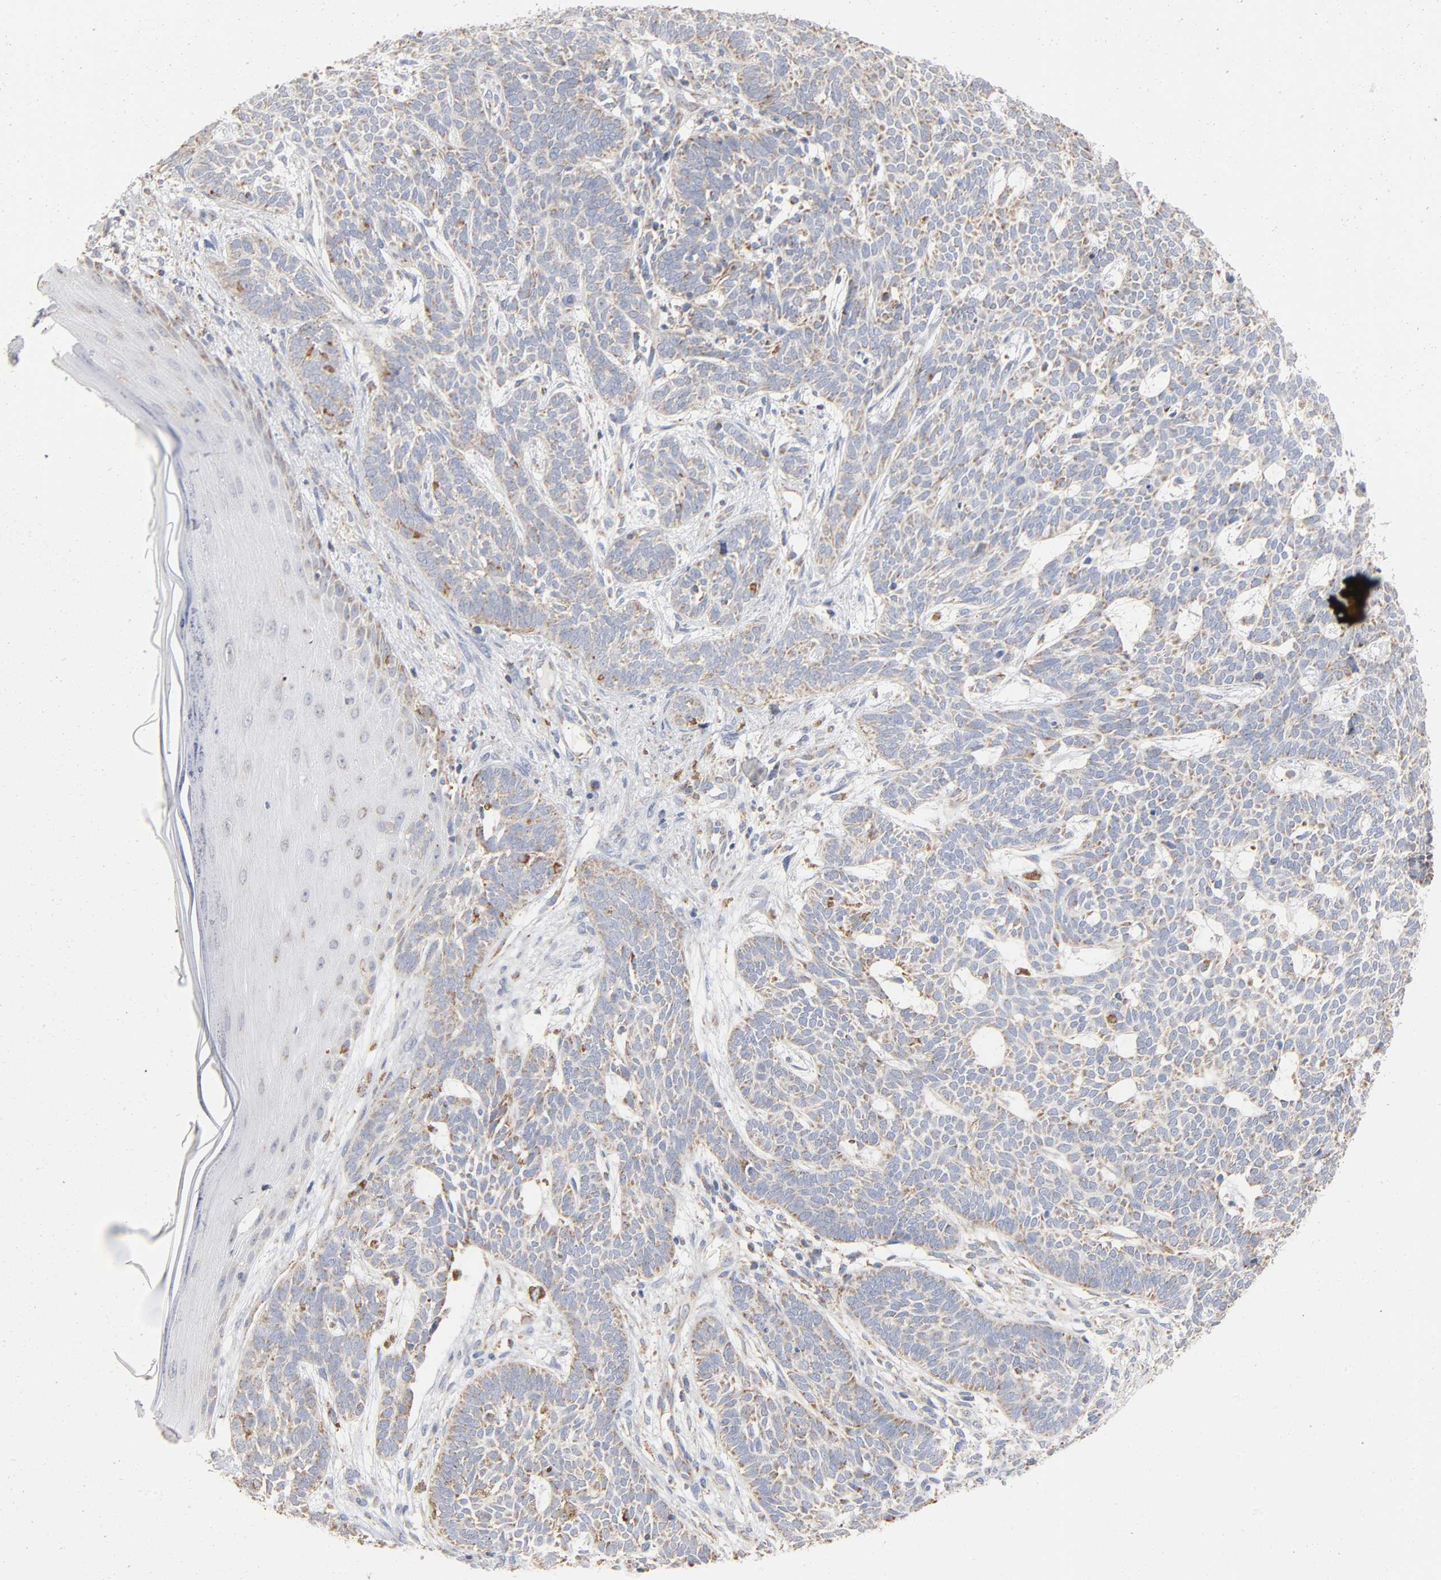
{"staining": {"intensity": "moderate", "quantity": "25%-75%", "location": "cytoplasmic/membranous"}, "tissue": "skin cancer", "cell_type": "Tumor cells", "image_type": "cancer", "snomed": [{"axis": "morphology", "description": "Normal tissue, NOS"}, {"axis": "morphology", "description": "Basal cell carcinoma"}, {"axis": "topography", "description": "Skin"}], "caption": "Skin basal cell carcinoma stained with immunohistochemistry (IHC) displays moderate cytoplasmic/membranous staining in about 25%-75% of tumor cells. (DAB (3,3'-diaminobenzidine) = brown stain, brightfield microscopy at high magnification).", "gene": "UQCRC1", "patient": {"sex": "male", "age": 87}}